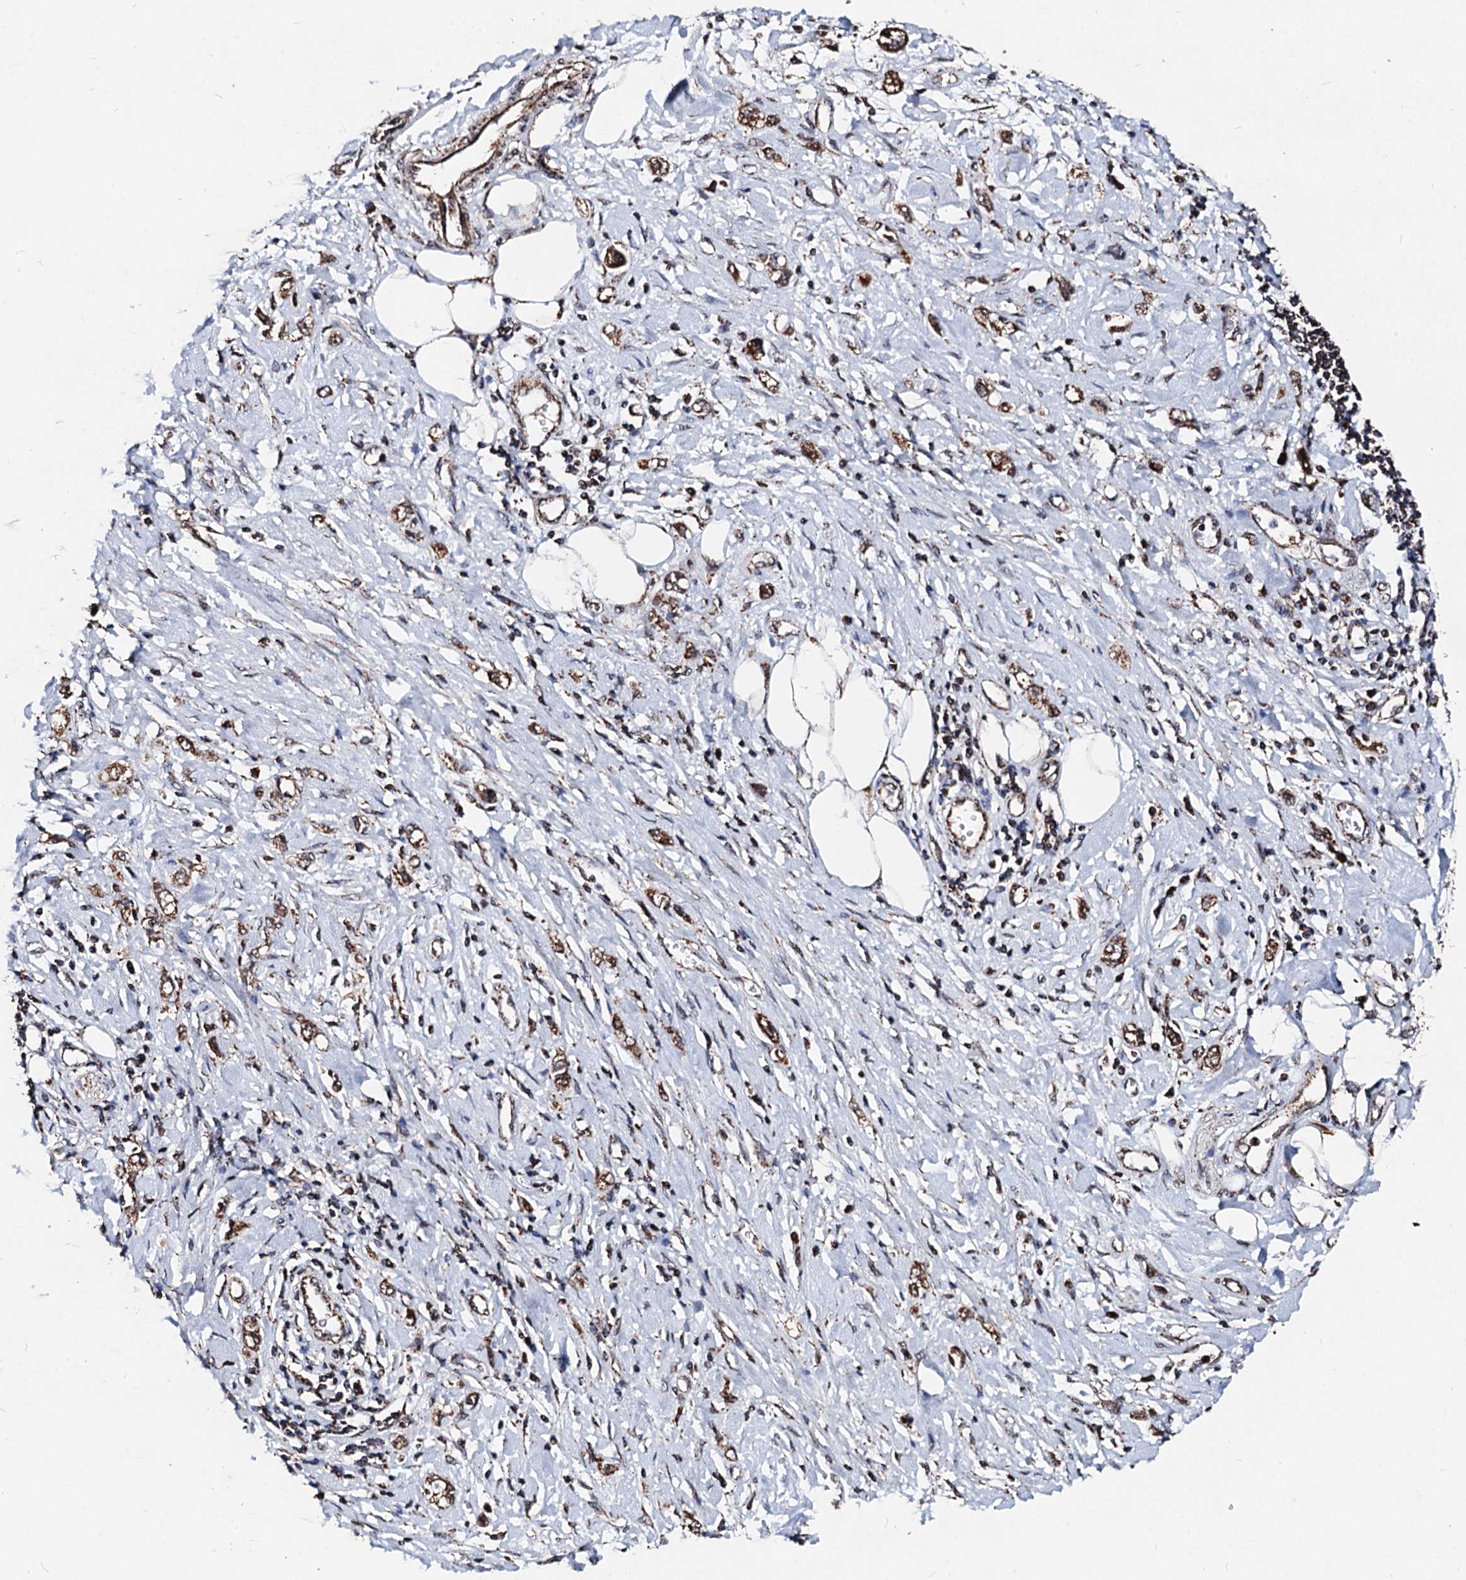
{"staining": {"intensity": "moderate", "quantity": ">75%", "location": "cytoplasmic/membranous"}, "tissue": "stomach cancer", "cell_type": "Tumor cells", "image_type": "cancer", "snomed": [{"axis": "morphology", "description": "Adenocarcinoma, NOS"}, {"axis": "topography", "description": "Stomach"}], "caption": "Stomach cancer stained with IHC demonstrates moderate cytoplasmic/membranous staining in about >75% of tumor cells. The staining is performed using DAB (3,3'-diaminobenzidine) brown chromogen to label protein expression. The nuclei are counter-stained blue using hematoxylin.", "gene": "SECISBP2L", "patient": {"sex": "female", "age": 76}}